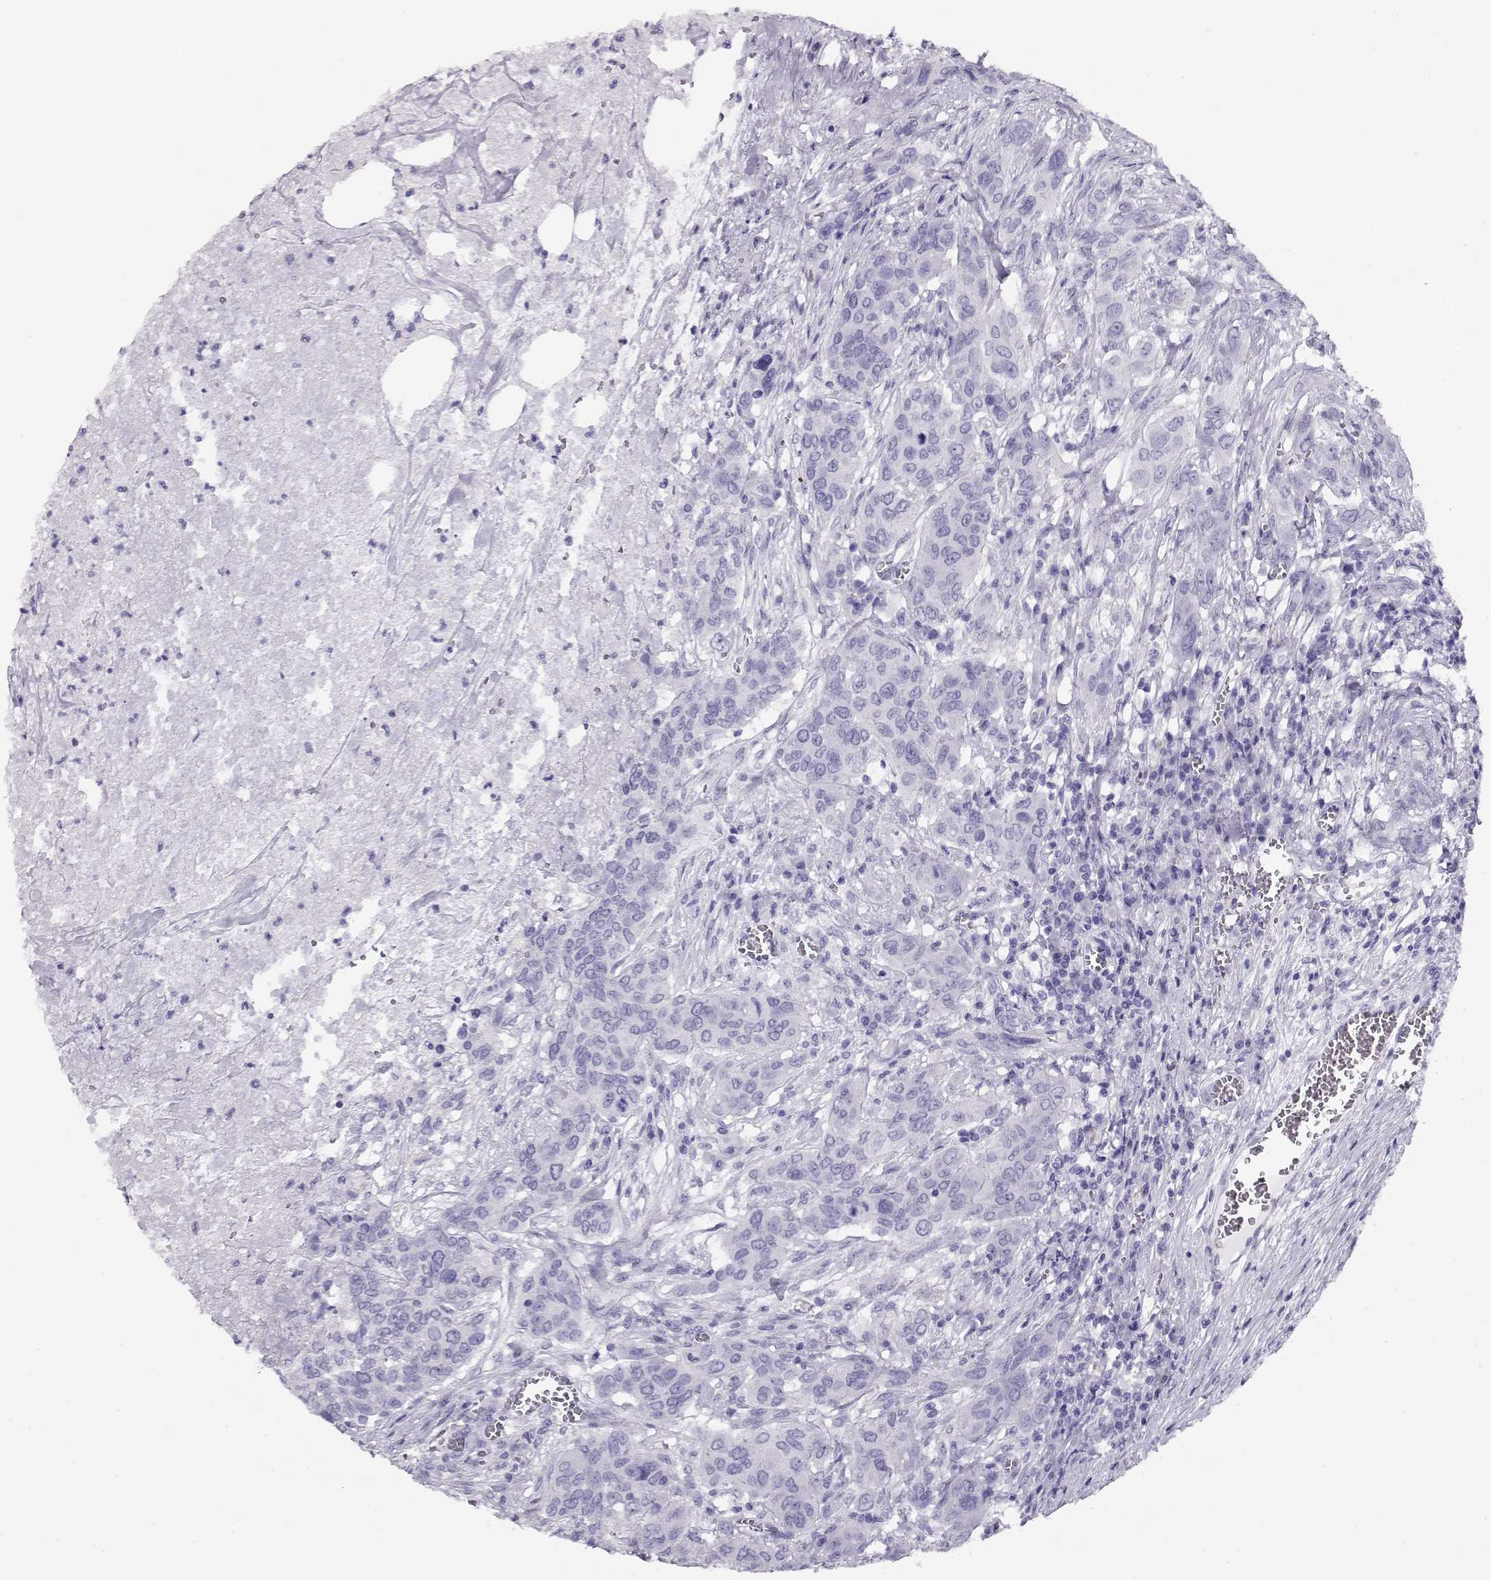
{"staining": {"intensity": "negative", "quantity": "none", "location": "none"}, "tissue": "urothelial cancer", "cell_type": "Tumor cells", "image_type": "cancer", "snomed": [{"axis": "morphology", "description": "Urothelial carcinoma, NOS"}, {"axis": "morphology", "description": "Urothelial carcinoma, High grade"}, {"axis": "topography", "description": "Urinary bladder"}], "caption": "Immunohistochemistry (IHC) micrograph of neoplastic tissue: high-grade urothelial carcinoma stained with DAB demonstrates no significant protein positivity in tumor cells.", "gene": "CRX", "patient": {"sex": "male", "age": 63}}